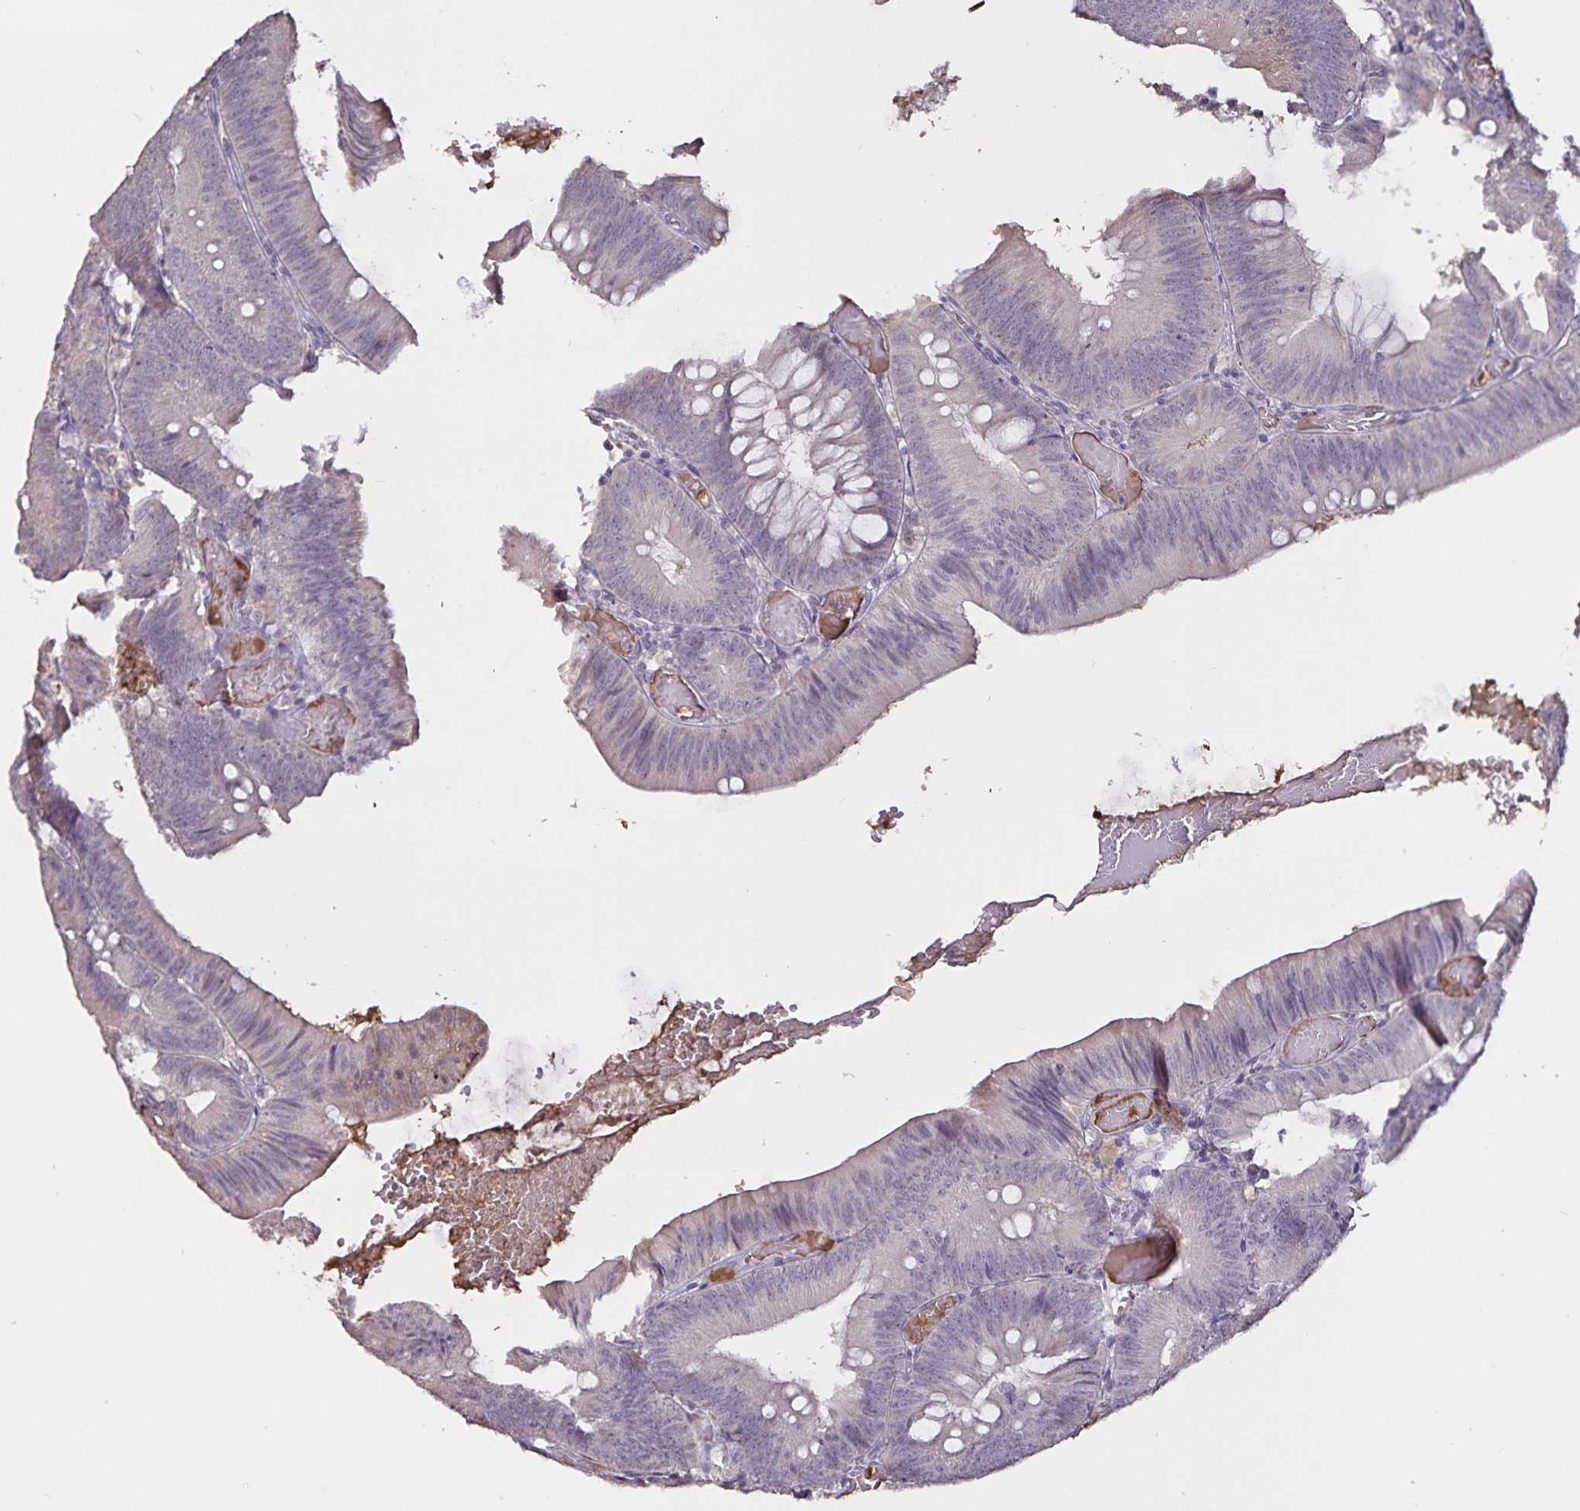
{"staining": {"intensity": "negative", "quantity": "none", "location": "none"}, "tissue": "colorectal cancer", "cell_type": "Tumor cells", "image_type": "cancer", "snomed": [{"axis": "morphology", "description": "Adenocarcinoma, NOS"}, {"axis": "topography", "description": "Colon"}], "caption": "Colorectal cancer (adenocarcinoma) was stained to show a protein in brown. There is no significant expression in tumor cells.", "gene": "FGG", "patient": {"sex": "male", "age": 84}}